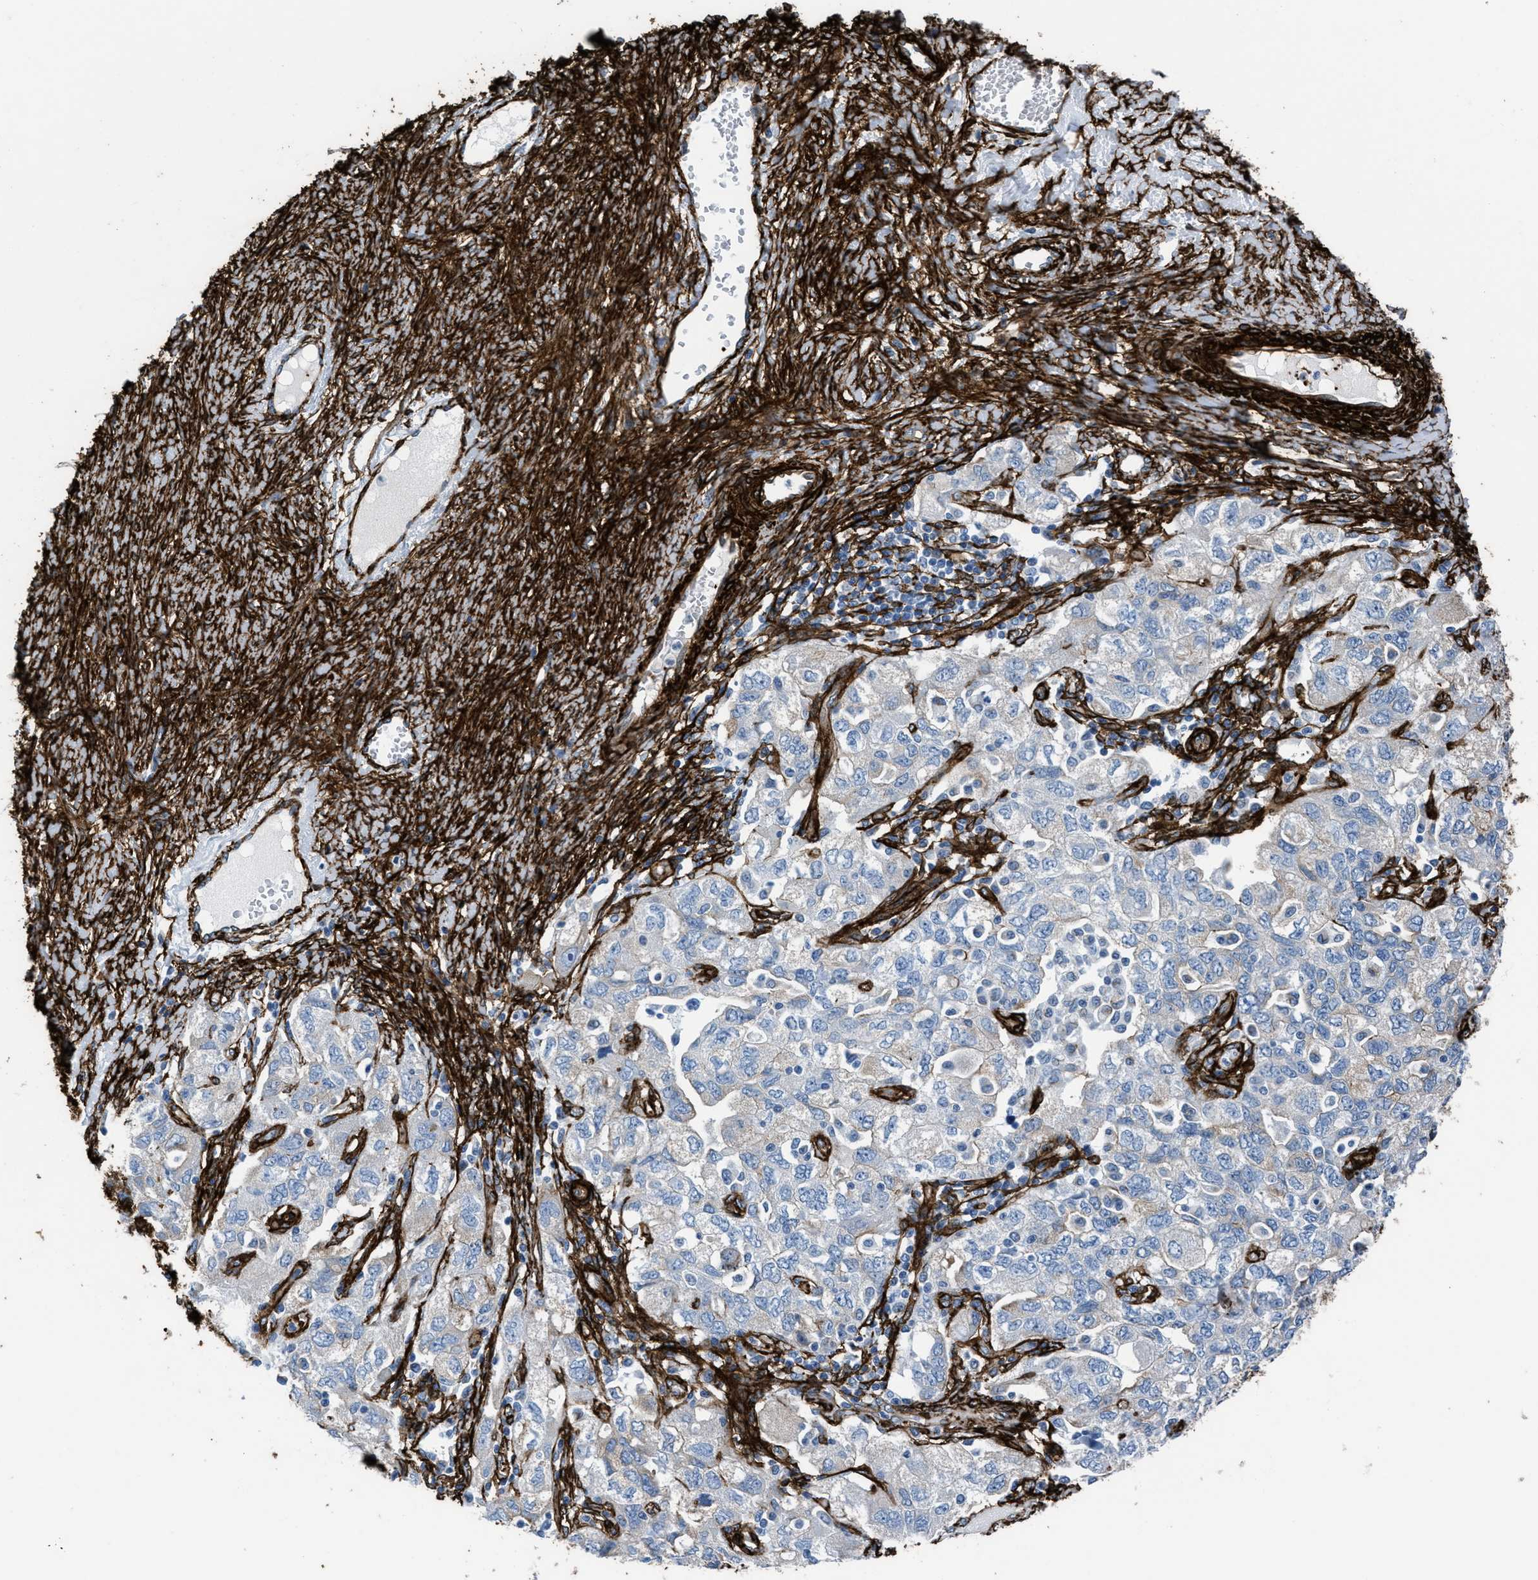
{"staining": {"intensity": "negative", "quantity": "none", "location": "none"}, "tissue": "ovarian cancer", "cell_type": "Tumor cells", "image_type": "cancer", "snomed": [{"axis": "morphology", "description": "Carcinoma, NOS"}, {"axis": "morphology", "description": "Cystadenocarcinoma, serous, NOS"}, {"axis": "topography", "description": "Ovary"}], "caption": "Immunohistochemistry (IHC) image of neoplastic tissue: ovarian cancer stained with DAB (3,3'-diaminobenzidine) exhibits no significant protein expression in tumor cells.", "gene": "CALD1", "patient": {"sex": "female", "age": 69}}